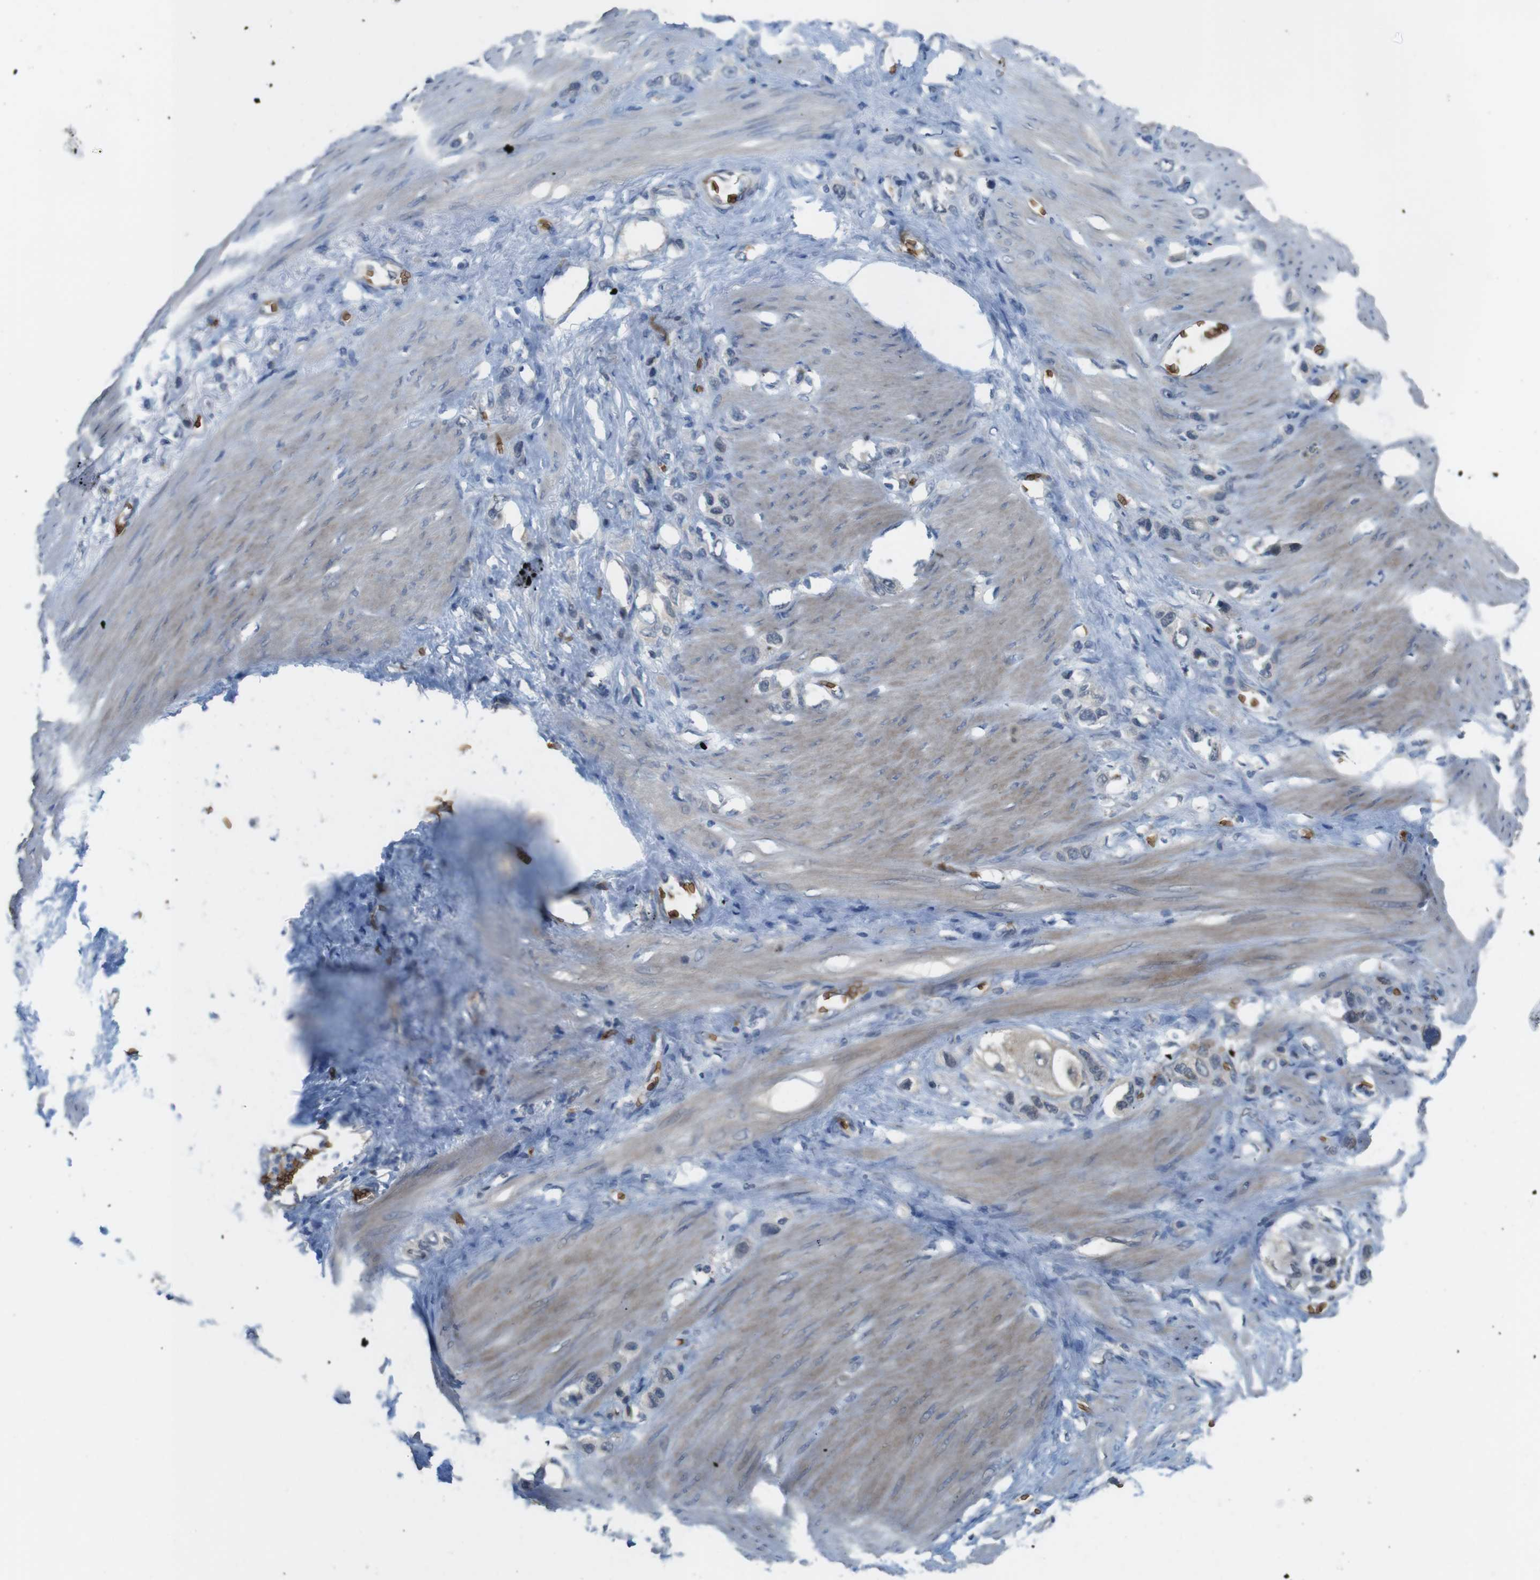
{"staining": {"intensity": "negative", "quantity": "none", "location": "none"}, "tissue": "stomach cancer", "cell_type": "Tumor cells", "image_type": "cancer", "snomed": [{"axis": "morphology", "description": "Adenocarcinoma, NOS"}, {"axis": "morphology", "description": "Adenocarcinoma, High grade"}, {"axis": "topography", "description": "Stomach, upper"}, {"axis": "topography", "description": "Stomach, lower"}], "caption": "A high-resolution histopathology image shows IHC staining of high-grade adenocarcinoma (stomach), which reveals no significant staining in tumor cells.", "gene": "GYPA", "patient": {"sex": "female", "age": 65}}